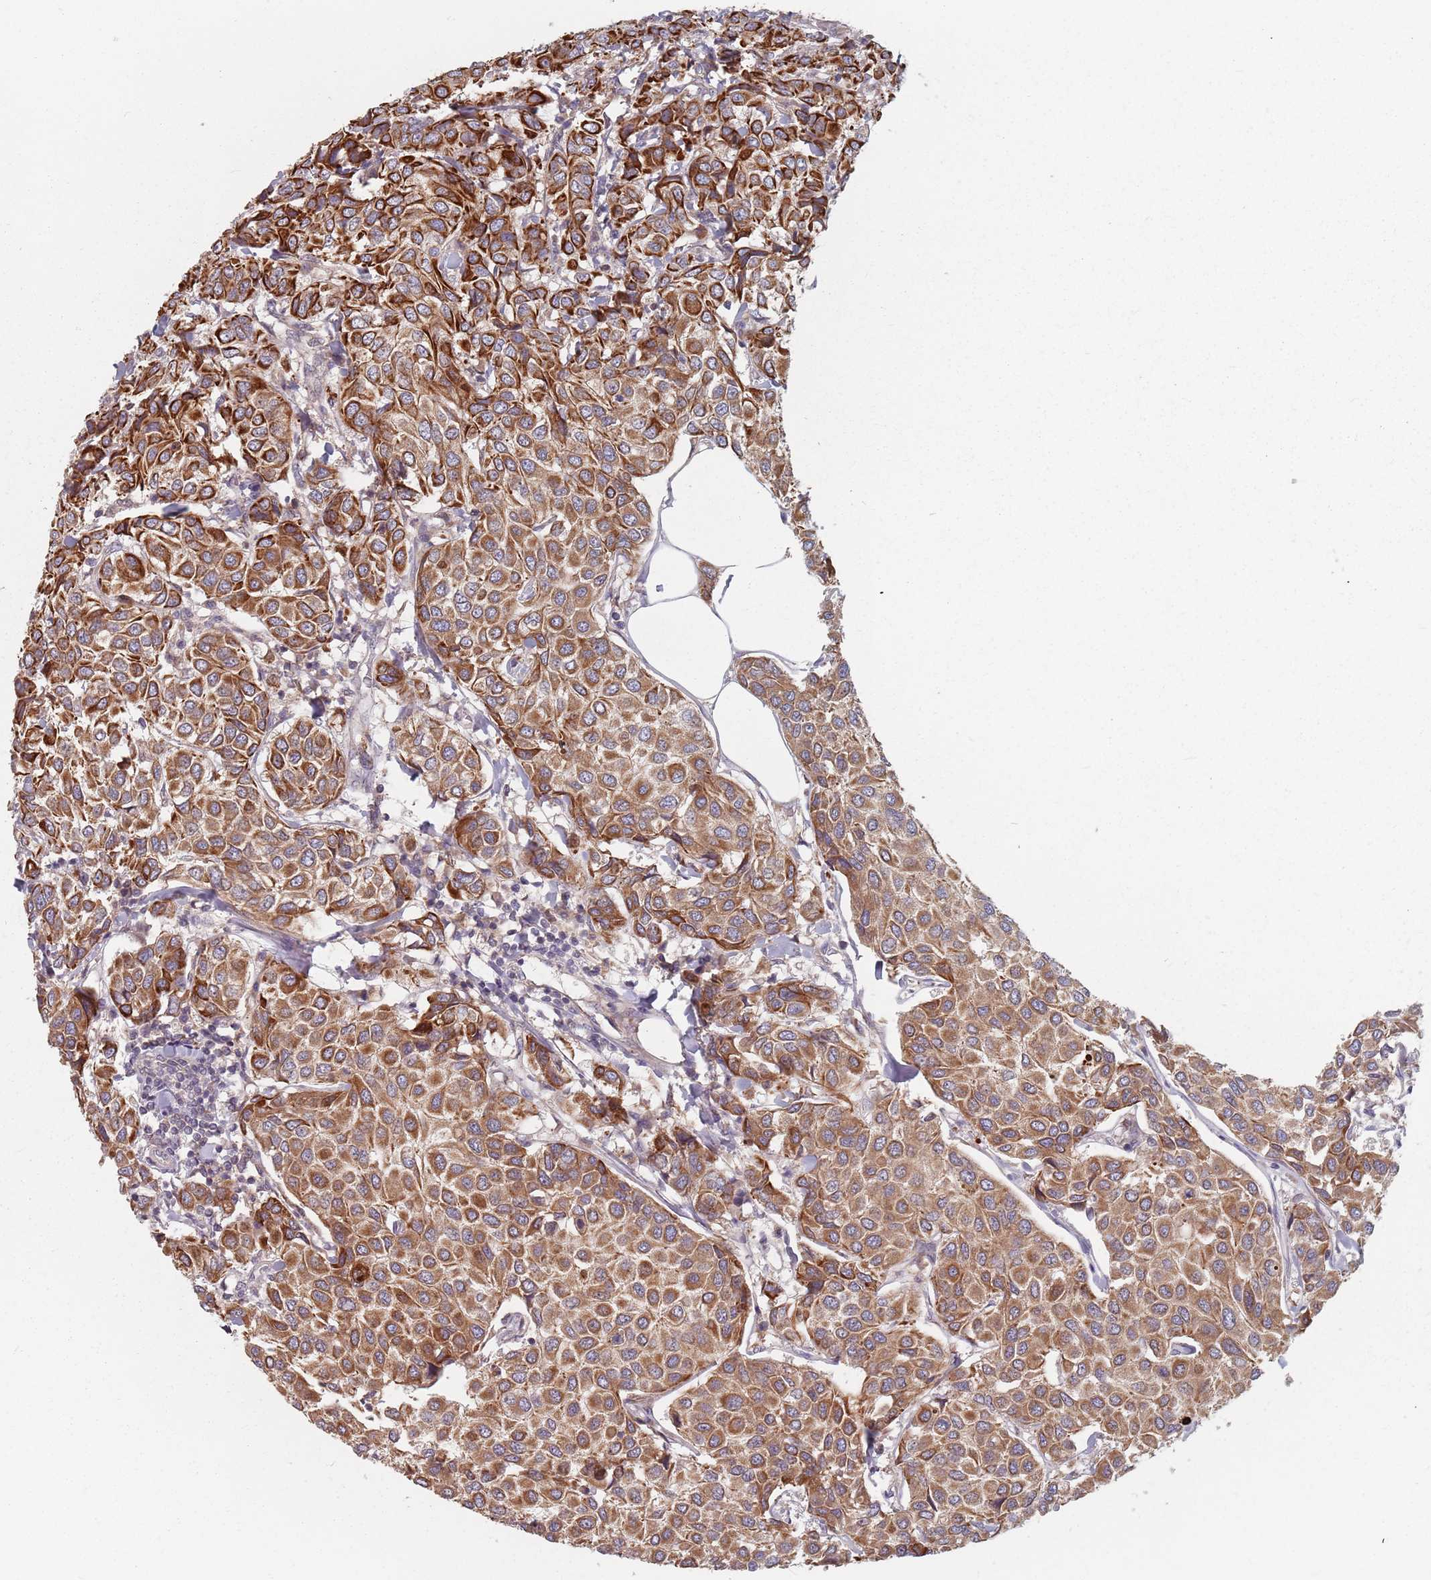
{"staining": {"intensity": "strong", "quantity": ">75%", "location": "cytoplasmic/membranous"}, "tissue": "breast cancer", "cell_type": "Tumor cells", "image_type": "cancer", "snomed": [{"axis": "morphology", "description": "Duct carcinoma"}, {"axis": "topography", "description": "Breast"}], "caption": "Brown immunohistochemical staining in human infiltrating ductal carcinoma (breast) exhibits strong cytoplasmic/membranous expression in approximately >75% of tumor cells.", "gene": "ADAL", "patient": {"sex": "female", "age": 55}}